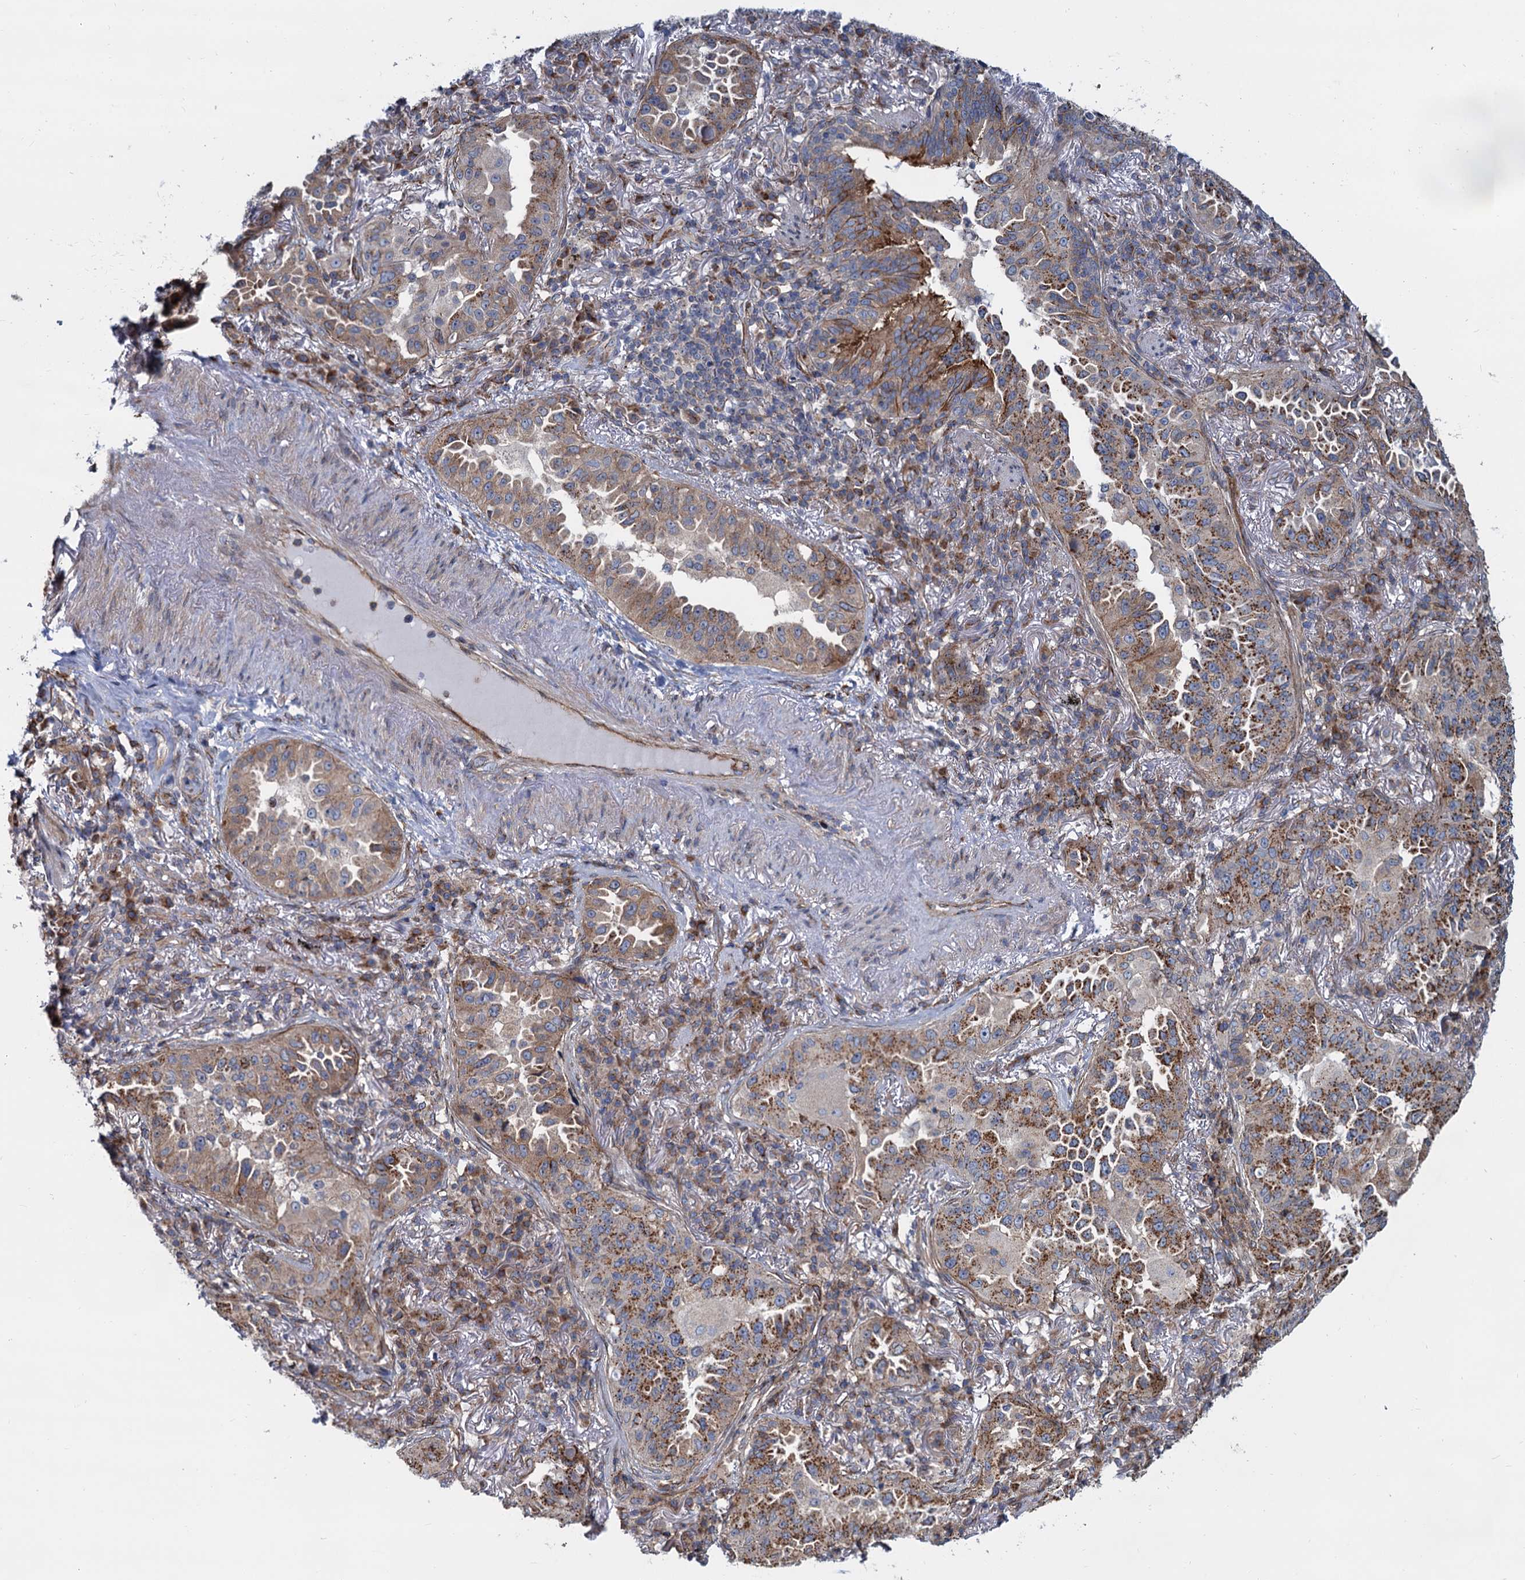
{"staining": {"intensity": "moderate", "quantity": ">75%", "location": "cytoplasmic/membranous"}, "tissue": "lung cancer", "cell_type": "Tumor cells", "image_type": "cancer", "snomed": [{"axis": "morphology", "description": "Adenocarcinoma, NOS"}, {"axis": "topography", "description": "Lung"}], "caption": "The immunohistochemical stain shows moderate cytoplasmic/membranous positivity in tumor cells of lung adenocarcinoma tissue.", "gene": "PSEN1", "patient": {"sex": "female", "age": 69}}